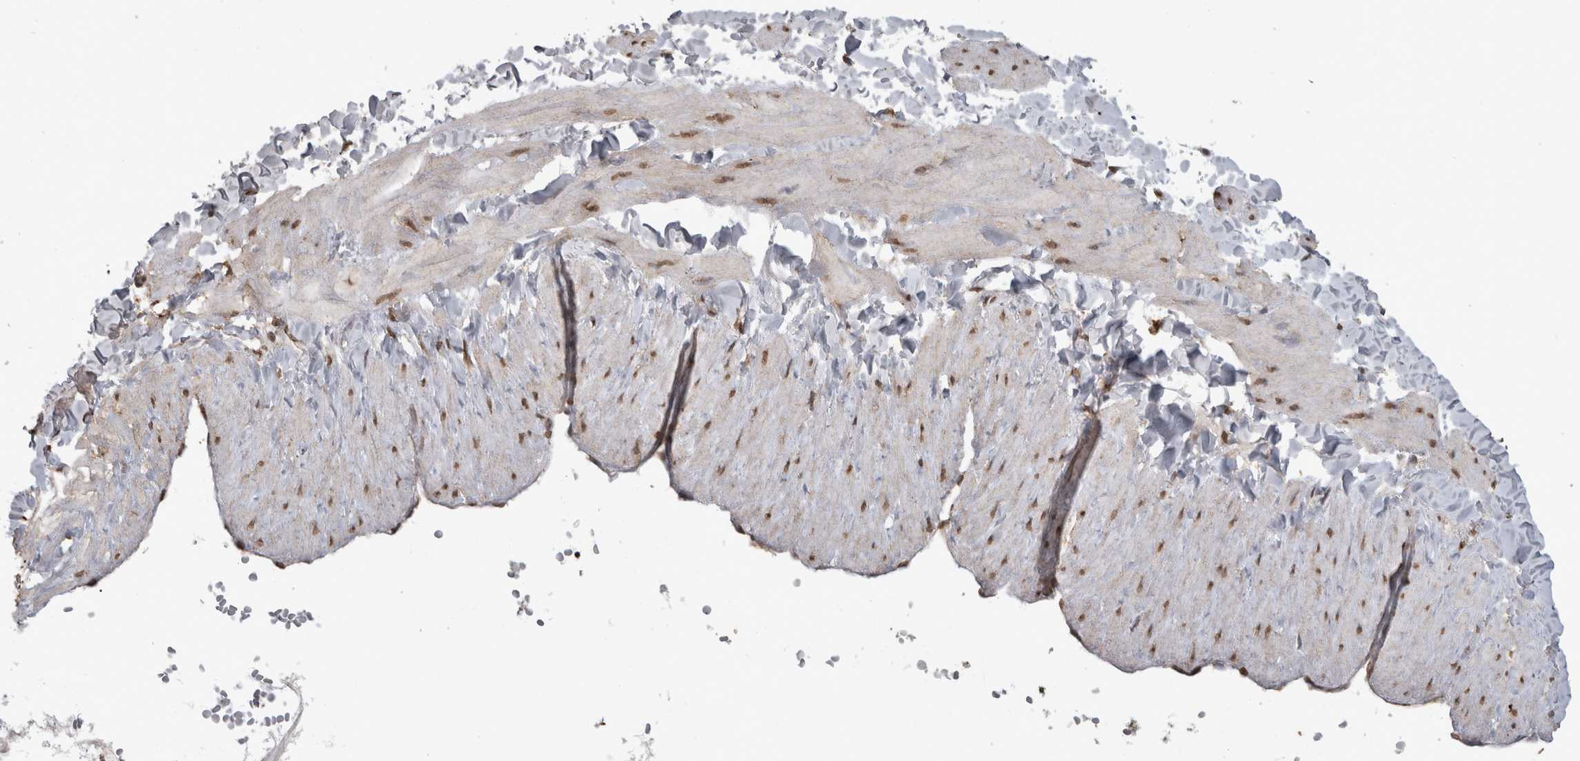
{"staining": {"intensity": "moderate", "quantity": ">75%", "location": "nuclear"}, "tissue": "soft tissue", "cell_type": "Chondrocytes", "image_type": "normal", "snomed": [{"axis": "morphology", "description": "Normal tissue, NOS"}, {"axis": "topography", "description": "Adipose tissue"}, {"axis": "topography", "description": "Vascular tissue"}, {"axis": "topography", "description": "Peripheral nerve tissue"}], "caption": "Protein staining by immunohistochemistry (IHC) displays moderate nuclear staining in about >75% of chondrocytes in unremarkable soft tissue. (DAB IHC, brown staining for protein, blue staining for nuclei).", "gene": "SMAD7", "patient": {"sex": "male", "age": 25}}